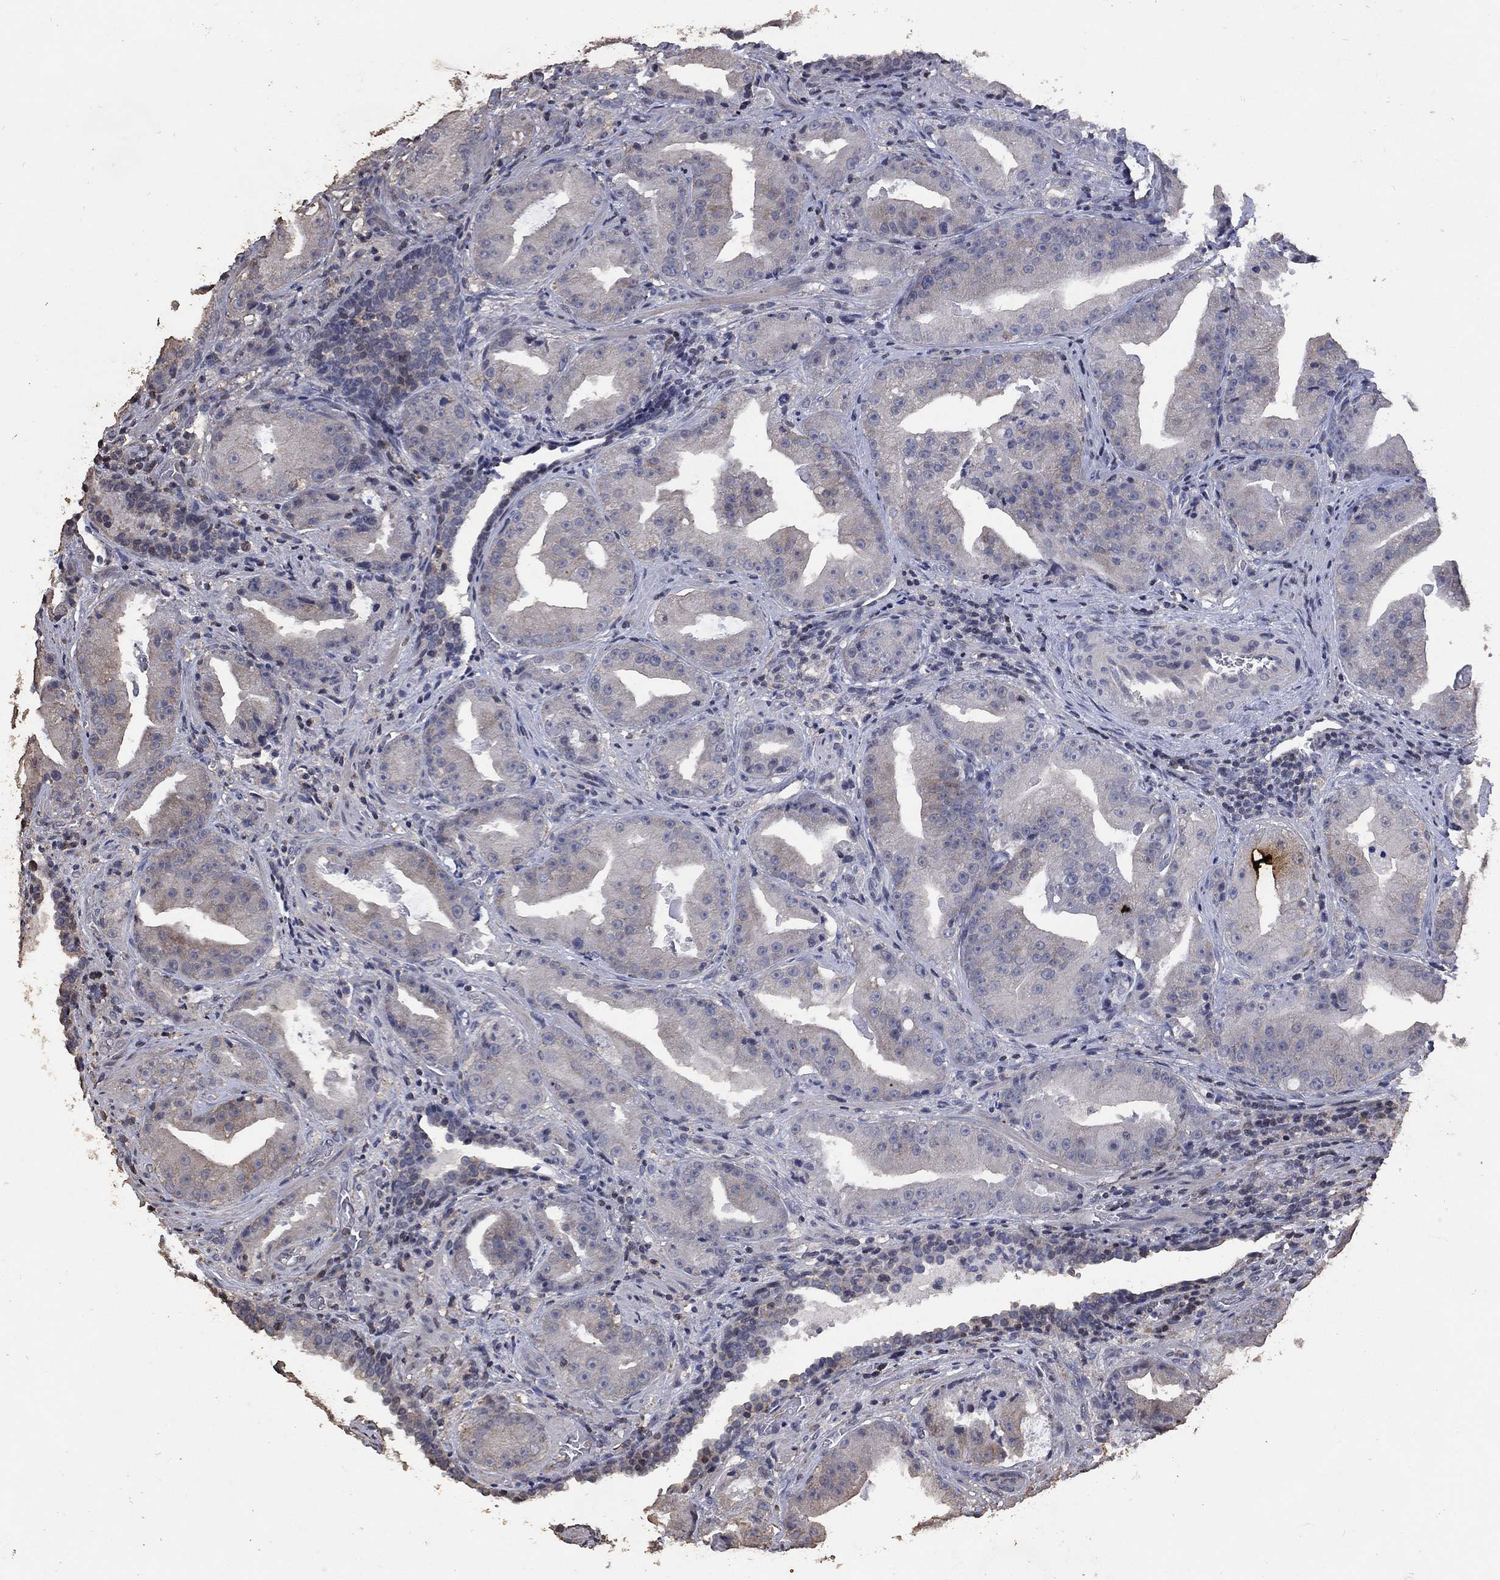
{"staining": {"intensity": "negative", "quantity": "none", "location": "none"}, "tissue": "prostate cancer", "cell_type": "Tumor cells", "image_type": "cancer", "snomed": [{"axis": "morphology", "description": "Adenocarcinoma, Low grade"}, {"axis": "topography", "description": "Prostate"}], "caption": "The micrograph reveals no significant staining in tumor cells of prostate cancer (adenocarcinoma (low-grade)).", "gene": "ADPRHL1", "patient": {"sex": "male", "age": 62}}